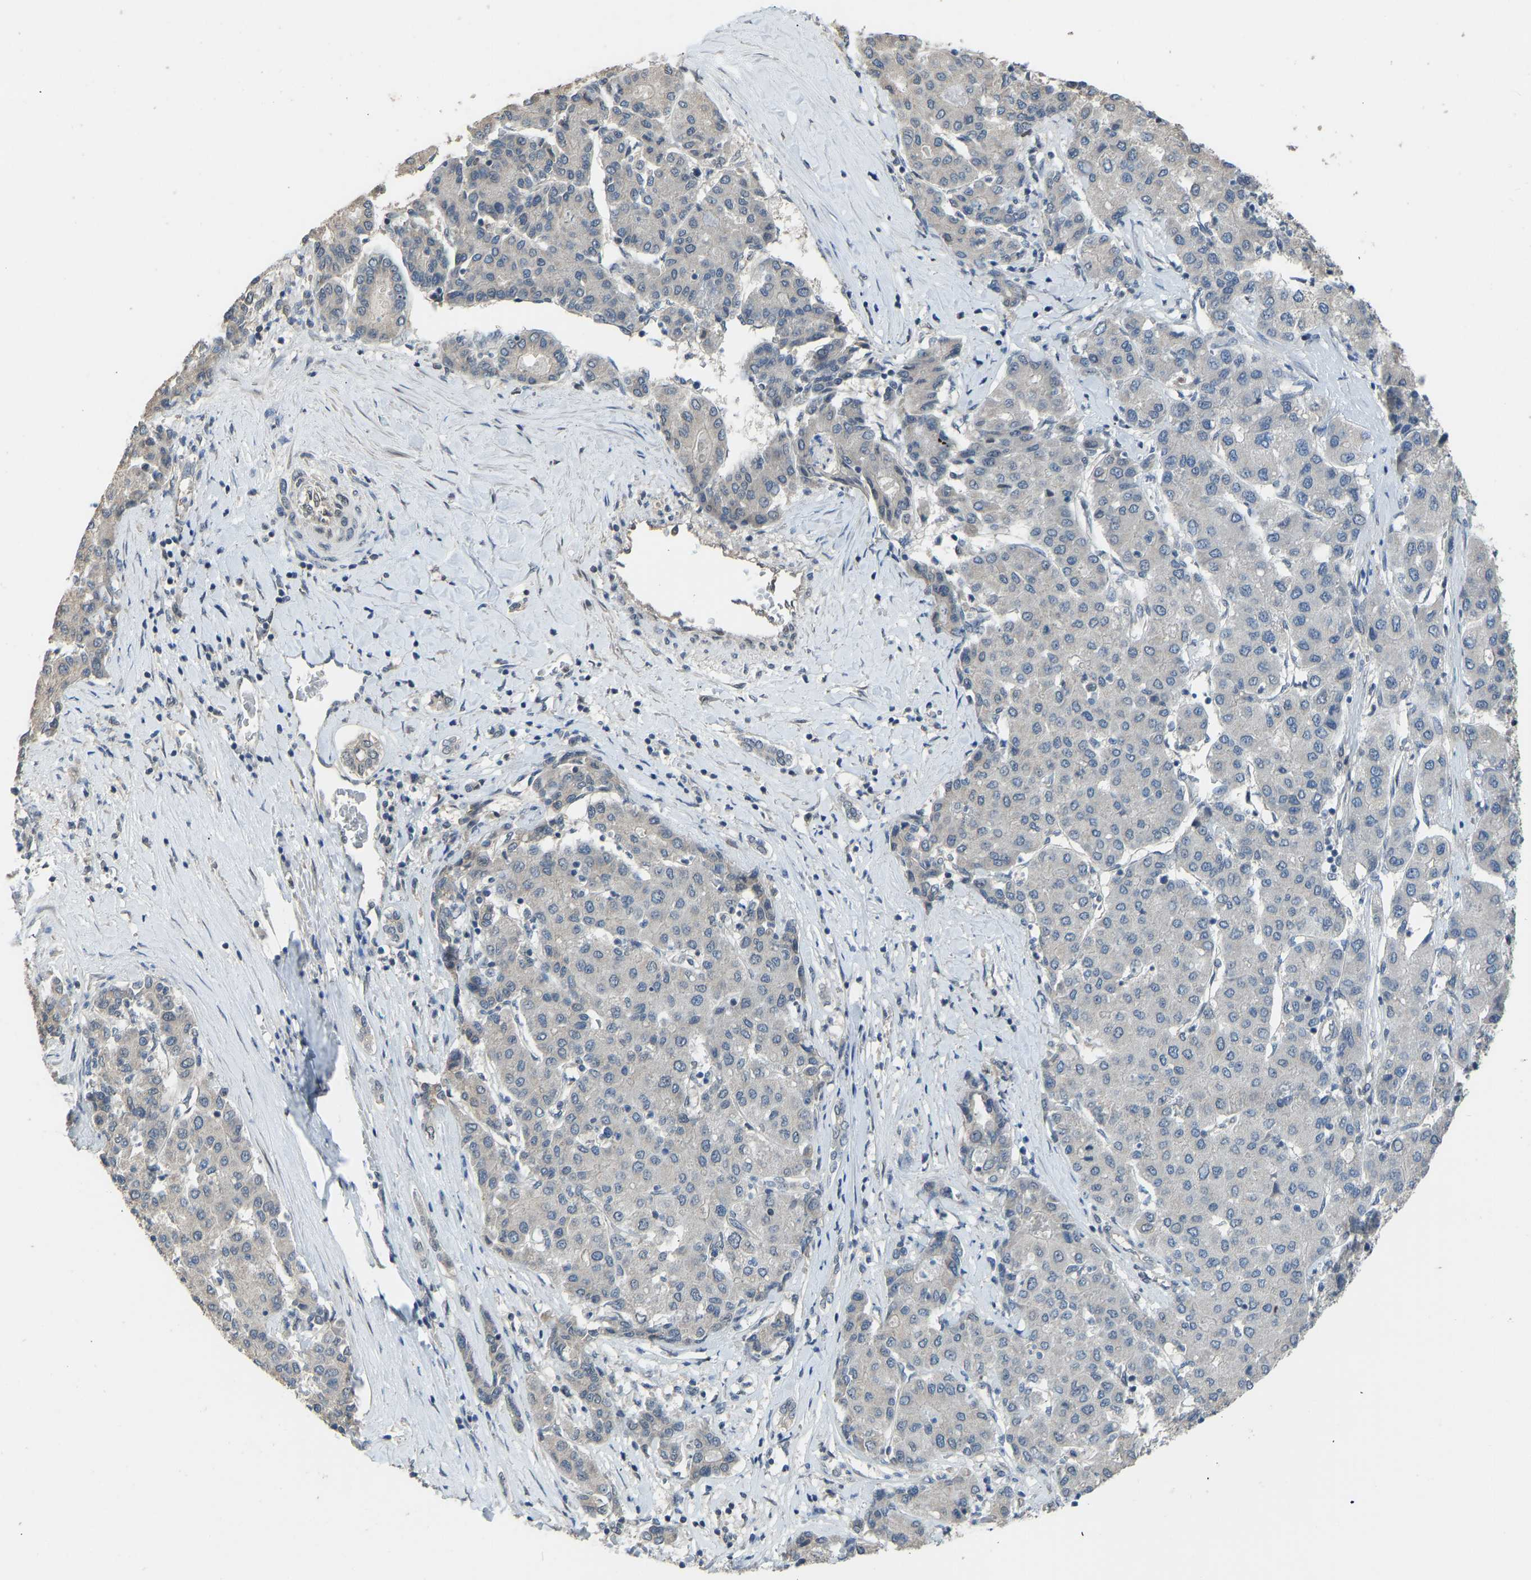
{"staining": {"intensity": "negative", "quantity": "none", "location": "none"}, "tissue": "liver cancer", "cell_type": "Tumor cells", "image_type": "cancer", "snomed": [{"axis": "morphology", "description": "Carcinoma, Hepatocellular, NOS"}, {"axis": "topography", "description": "Liver"}], "caption": "Immunohistochemical staining of liver cancer shows no significant positivity in tumor cells.", "gene": "KPNA6", "patient": {"sex": "male", "age": 65}}